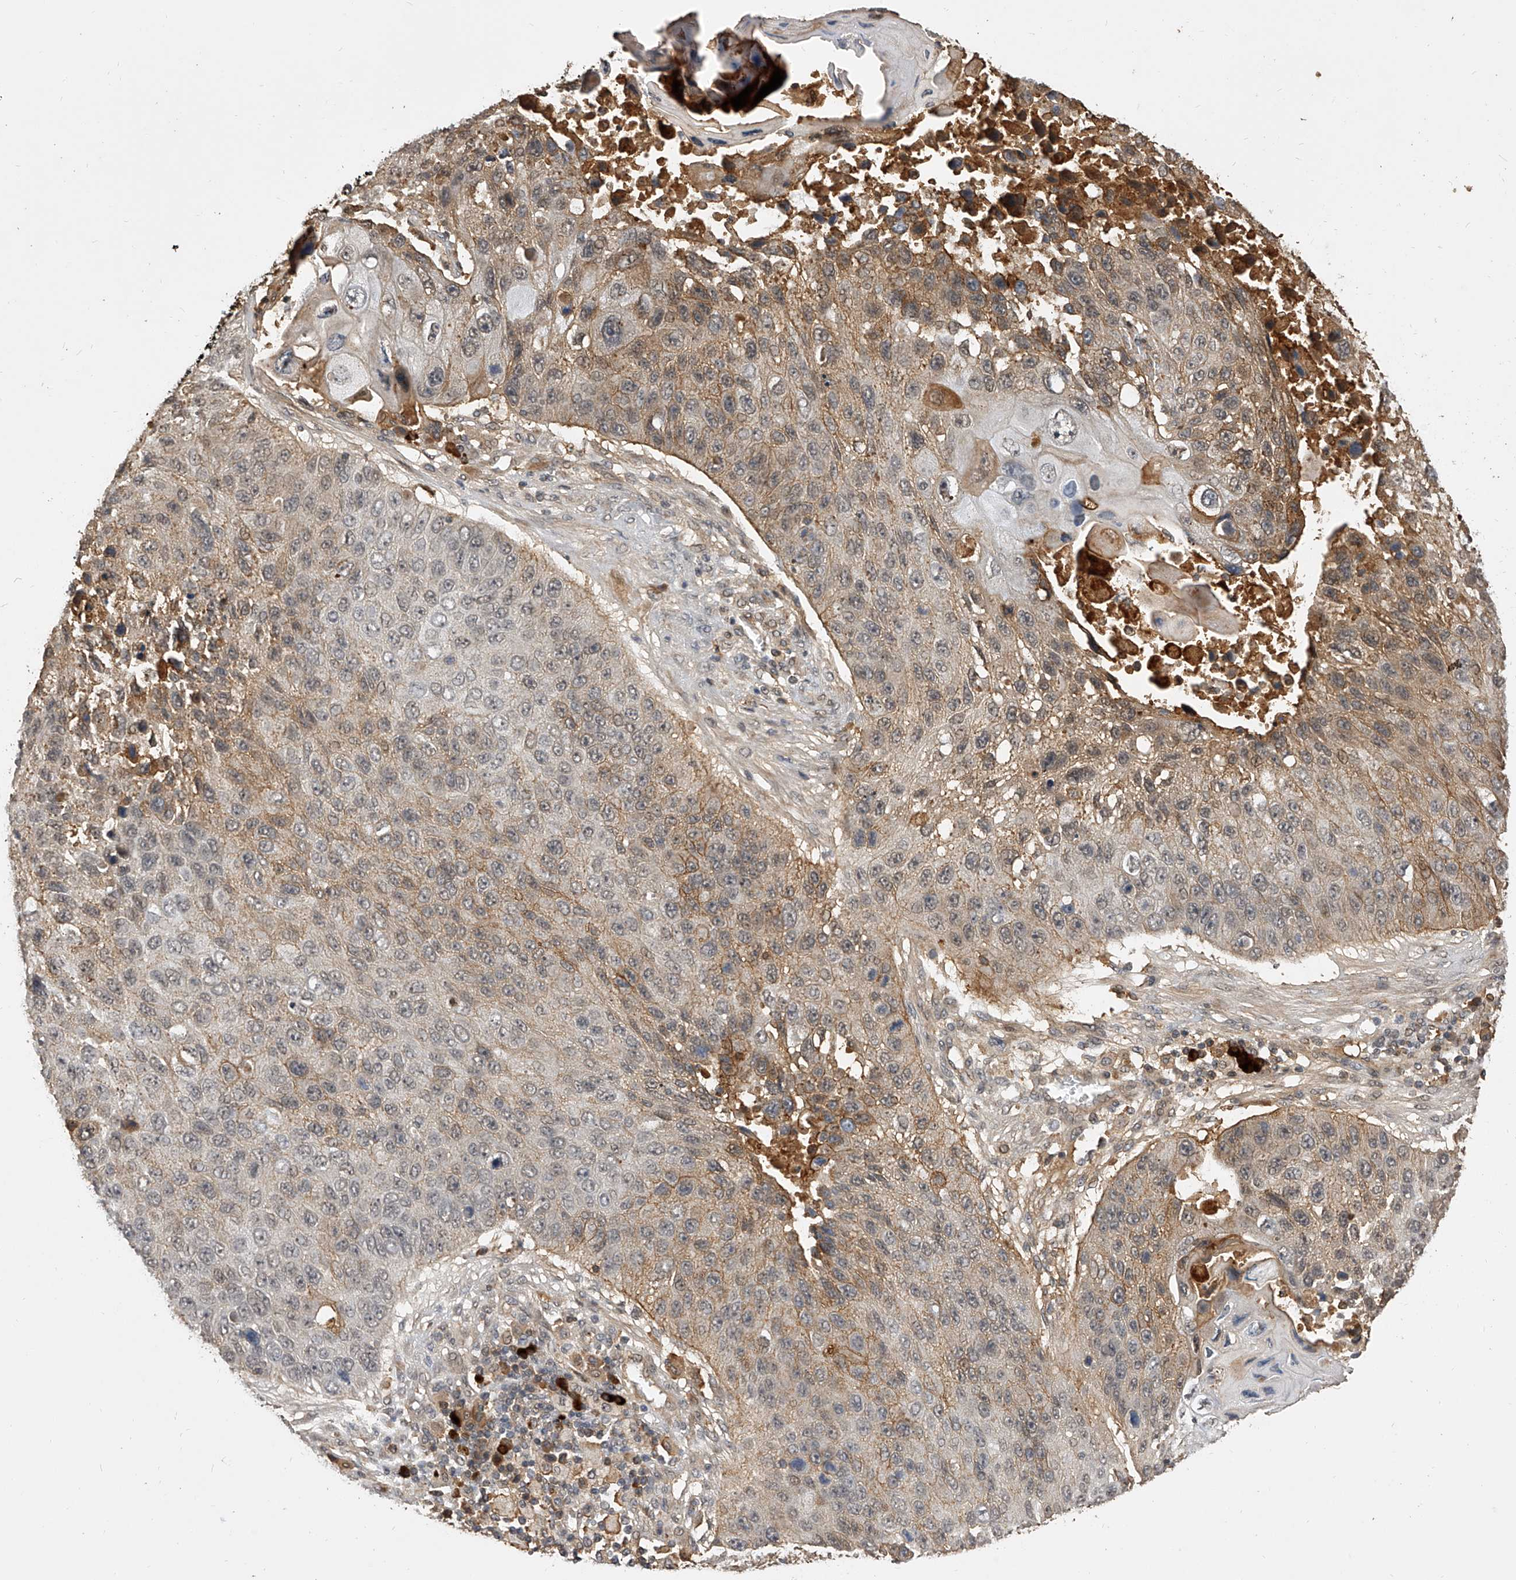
{"staining": {"intensity": "weak", "quantity": "25%-75%", "location": "cytoplasmic/membranous"}, "tissue": "lung cancer", "cell_type": "Tumor cells", "image_type": "cancer", "snomed": [{"axis": "morphology", "description": "Squamous cell carcinoma, NOS"}, {"axis": "topography", "description": "Lung"}], "caption": "This histopathology image shows immunohistochemistry (IHC) staining of human lung cancer (squamous cell carcinoma), with low weak cytoplasmic/membranous staining in approximately 25%-75% of tumor cells.", "gene": "CFAP410", "patient": {"sex": "male", "age": 61}}